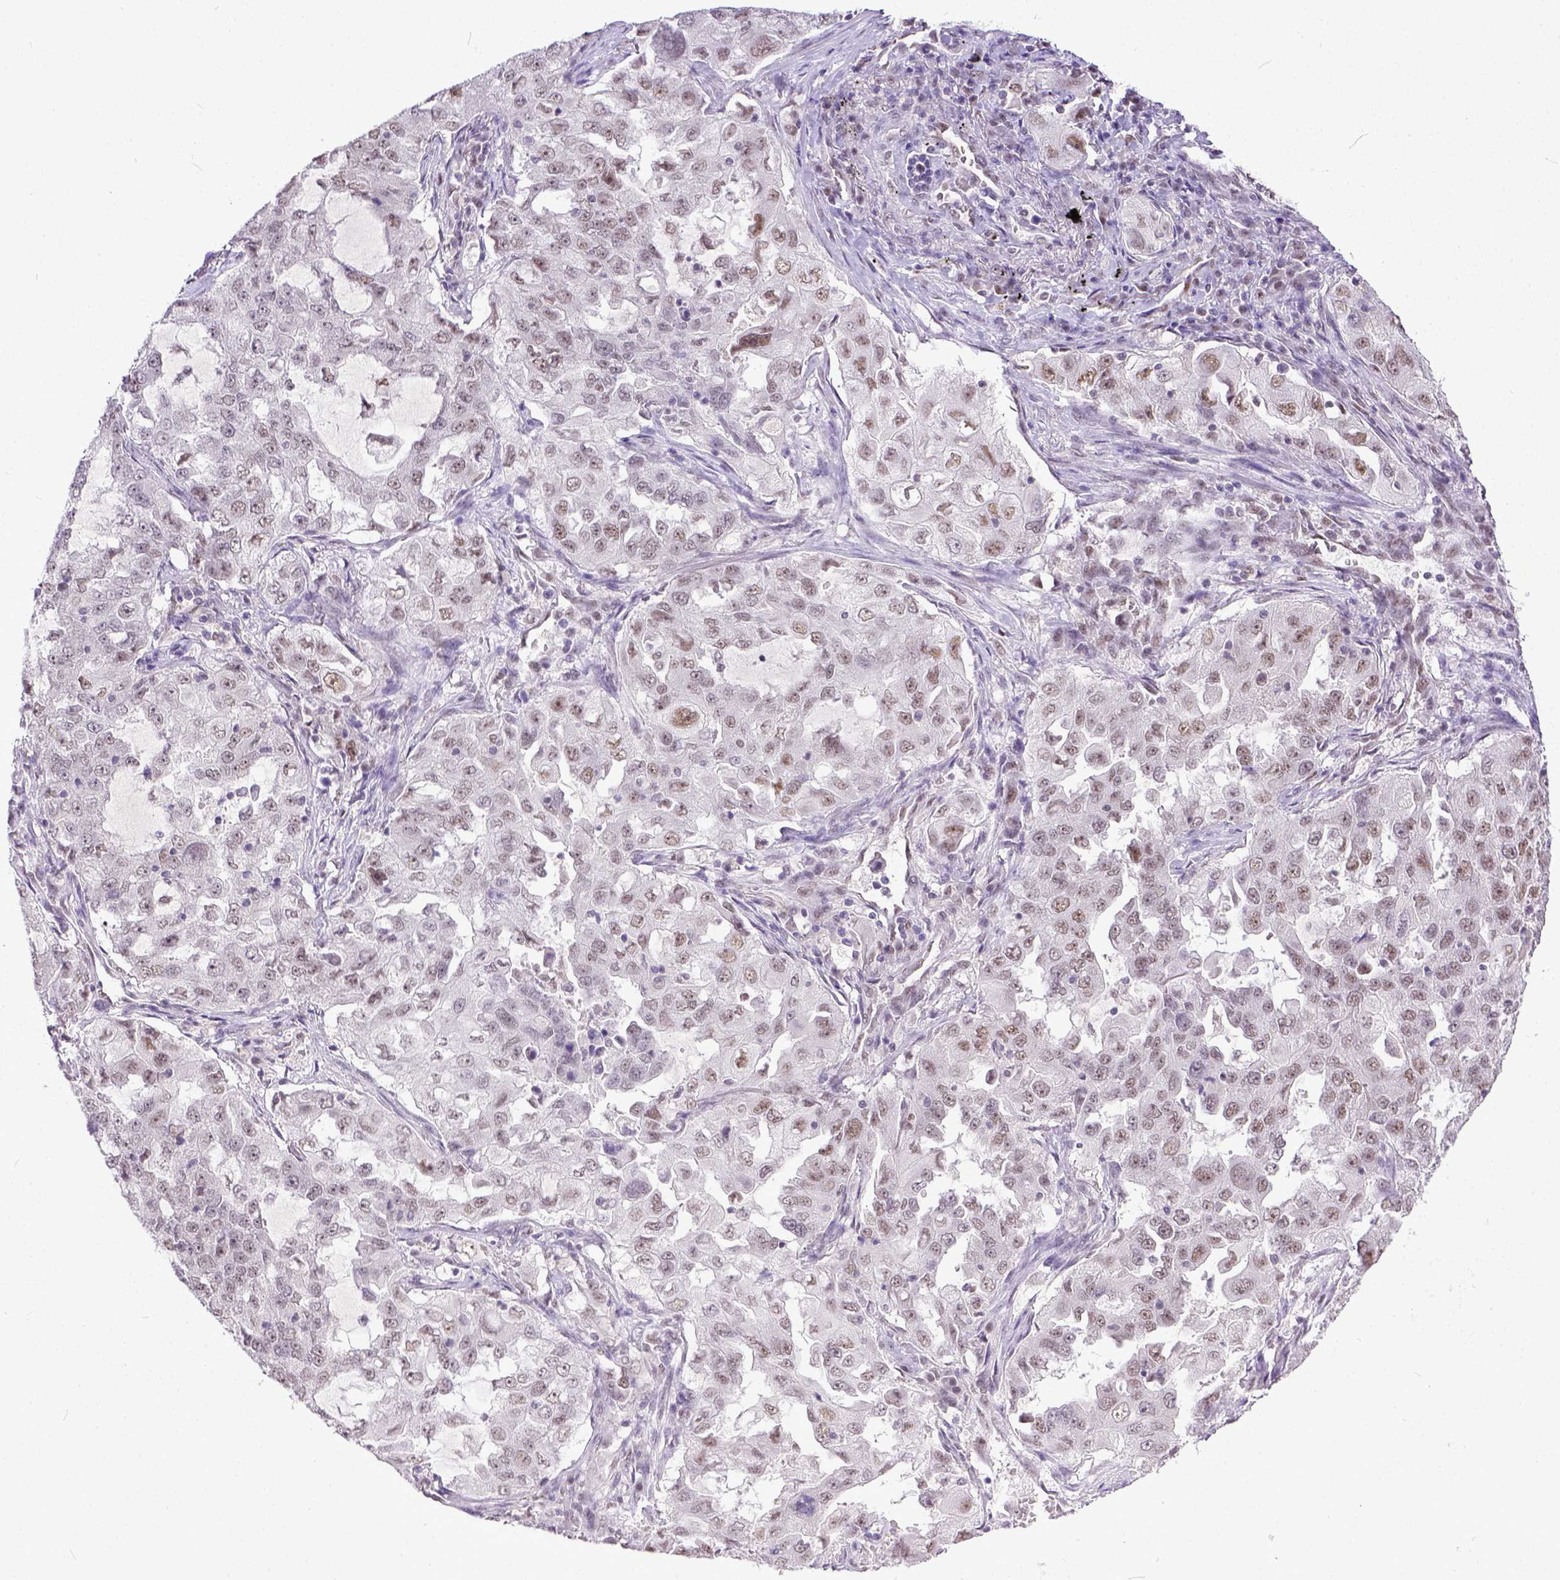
{"staining": {"intensity": "weak", "quantity": "<25%", "location": "nuclear"}, "tissue": "lung cancer", "cell_type": "Tumor cells", "image_type": "cancer", "snomed": [{"axis": "morphology", "description": "Adenocarcinoma, NOS"}, {"axis": "topography", "description": "Lung"}], "caption": "An image of human lung cancer is negative for staining in tumor cells.", "gene": "ERCC1", "patient": {"sex": "female", "age": 61}}